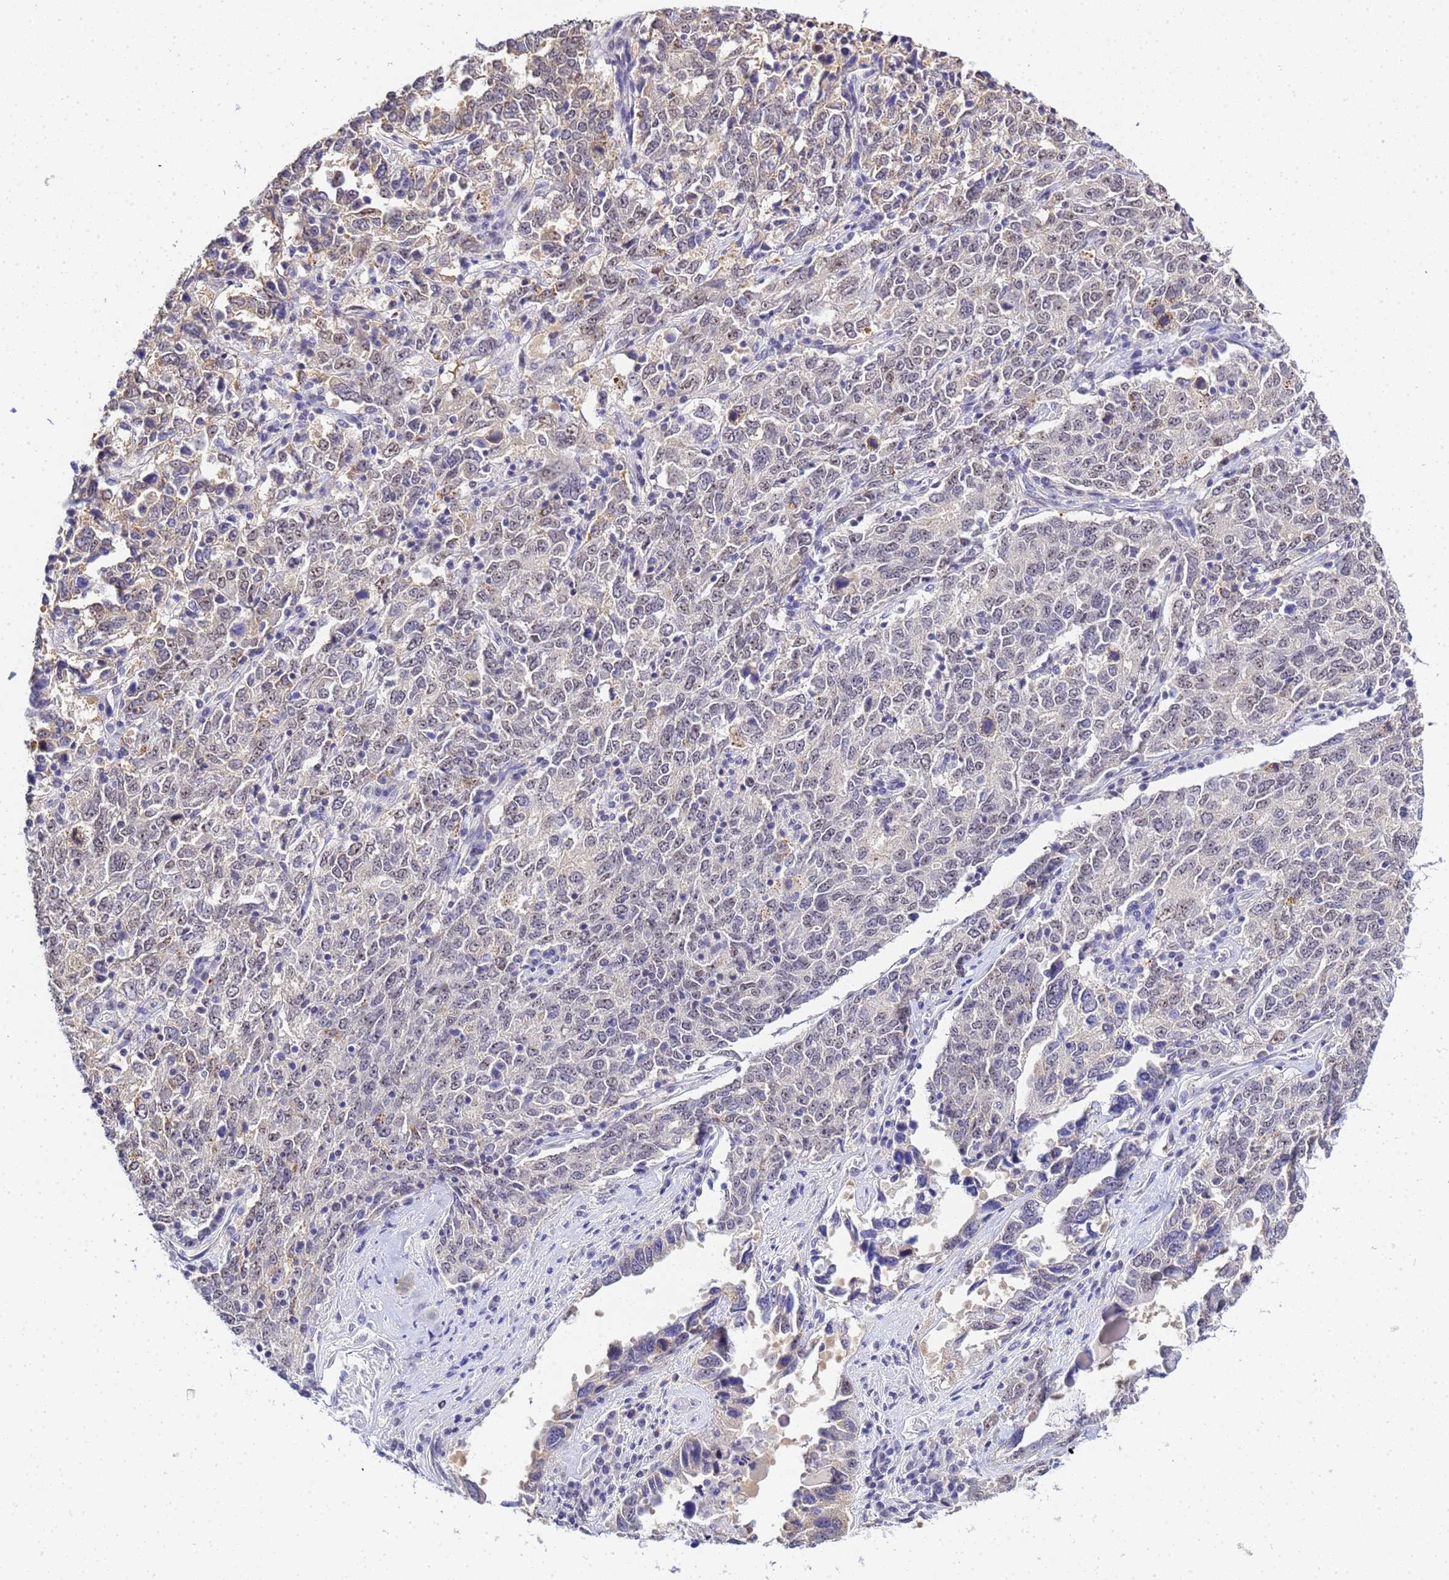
{"staining": {"intensity": "weak", "quantity": "25%-75%", "location": "cytoplasmic/membranous,nuclear"}, "tissue": "ovarian cancer", "cell_type": "Tumor cells", "image_type": "cancer", "snomed": [{"axis": "morphology", "description": "Carcinoma, endometroid"}, {"axis": "topography", "description": "Ovary"}], "caption": "Human ovarian endometroid carcinoma stained with a brown dye displays weak cytoplasmic/membranous and nuclear positive expression in about 25%-75% of tumor cells.", "gene": "ACTL6B", "patient": {"sex": "female", "age": 62}}